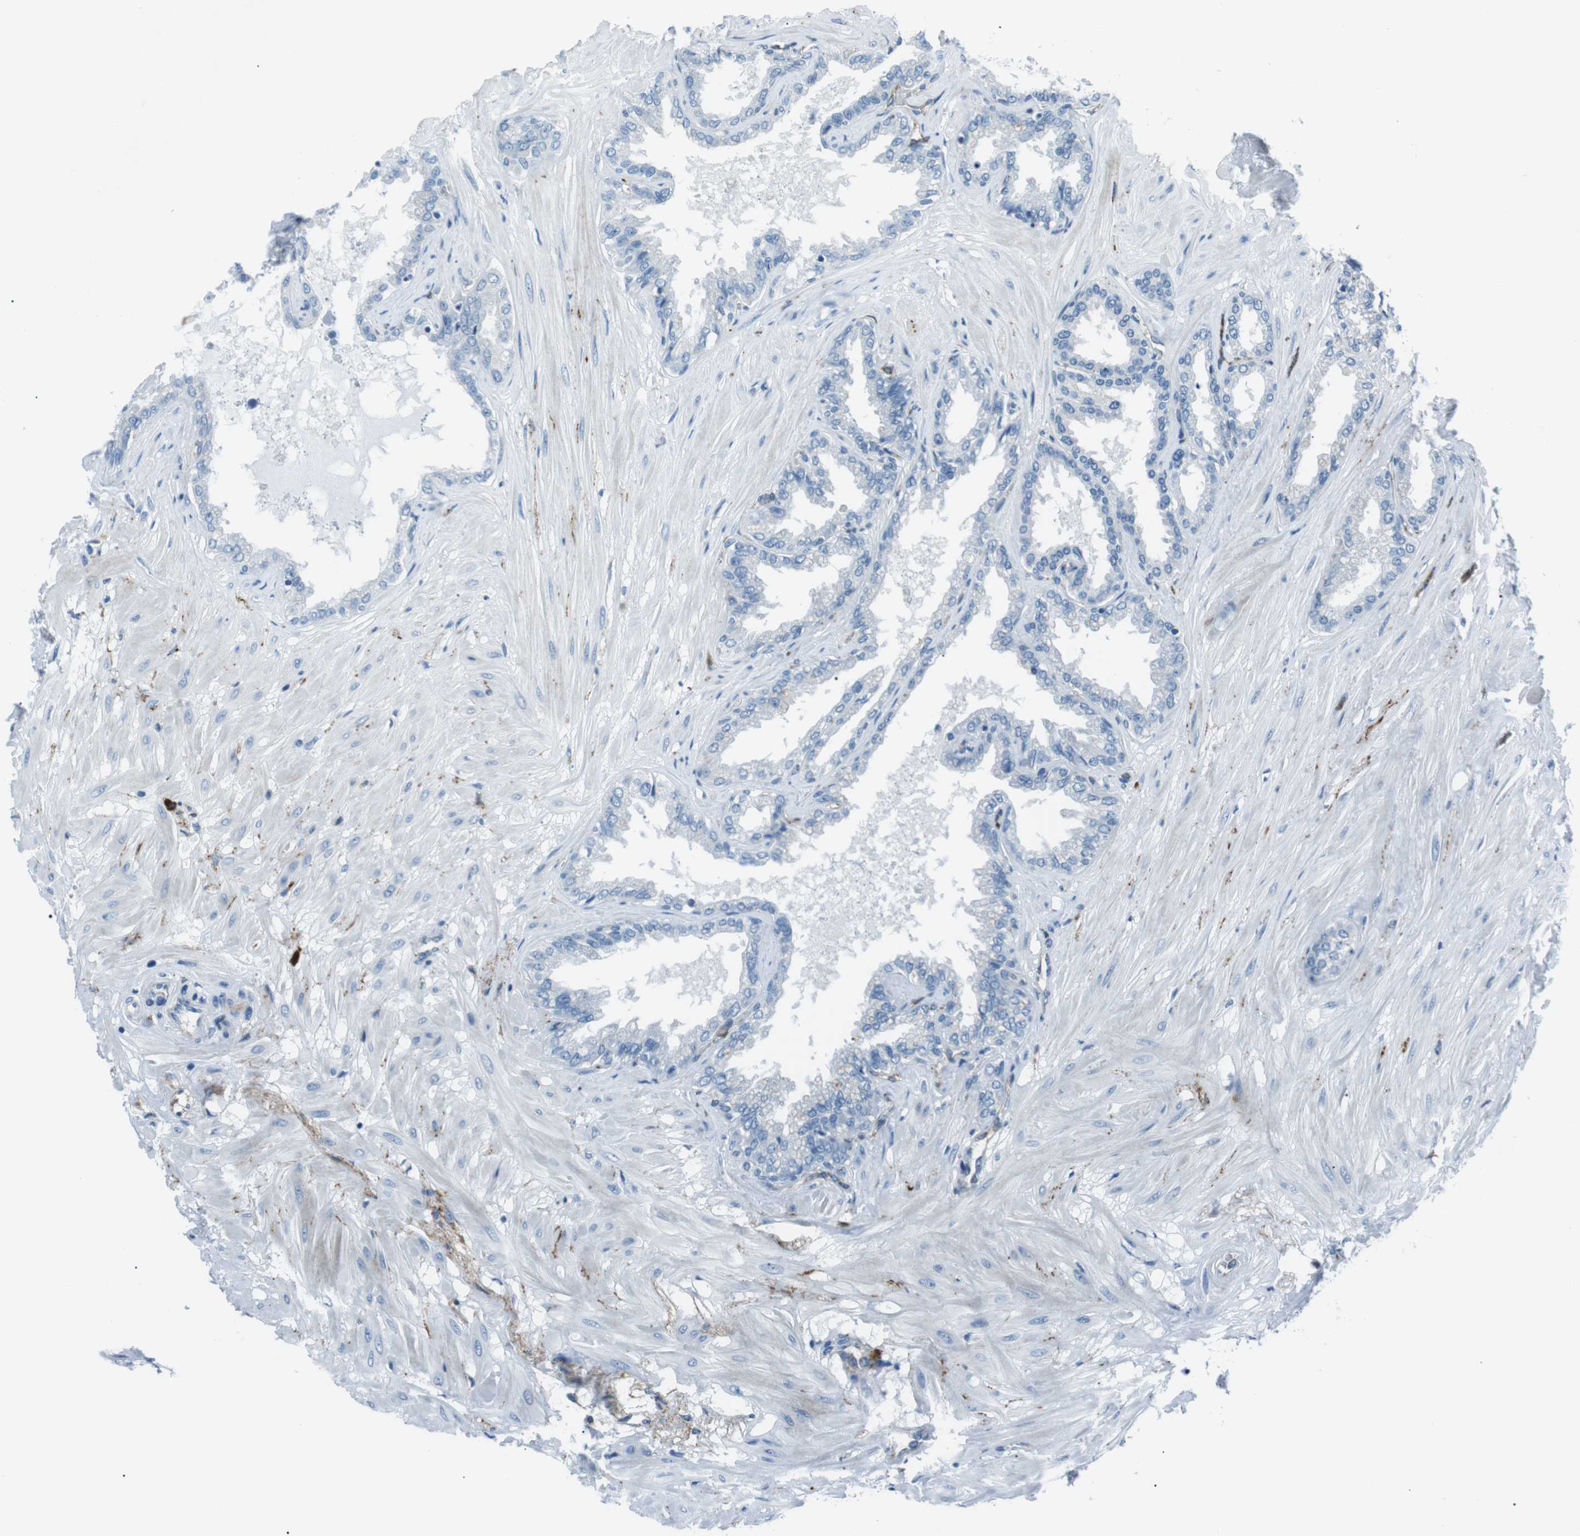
{"staining": {"intensity": "negative", "quantity": "none", "location": "none"}, "tissue": "seminal vesicle", "cell_type": "Glandular cells", "image_type": "normal", "snomed": [{"axis": "morphology", "description": "Normal tissue, NOS"}, {"axis": "topography", "description": "Seminal veicle"}], "caption": "A high-resolution micrograph shows IHC staining of normal seminal vesicle, which shows no significant staining in glandular cells.", "gene": "CSF2RA", "patient": {"sex": "male", "age": 46}}